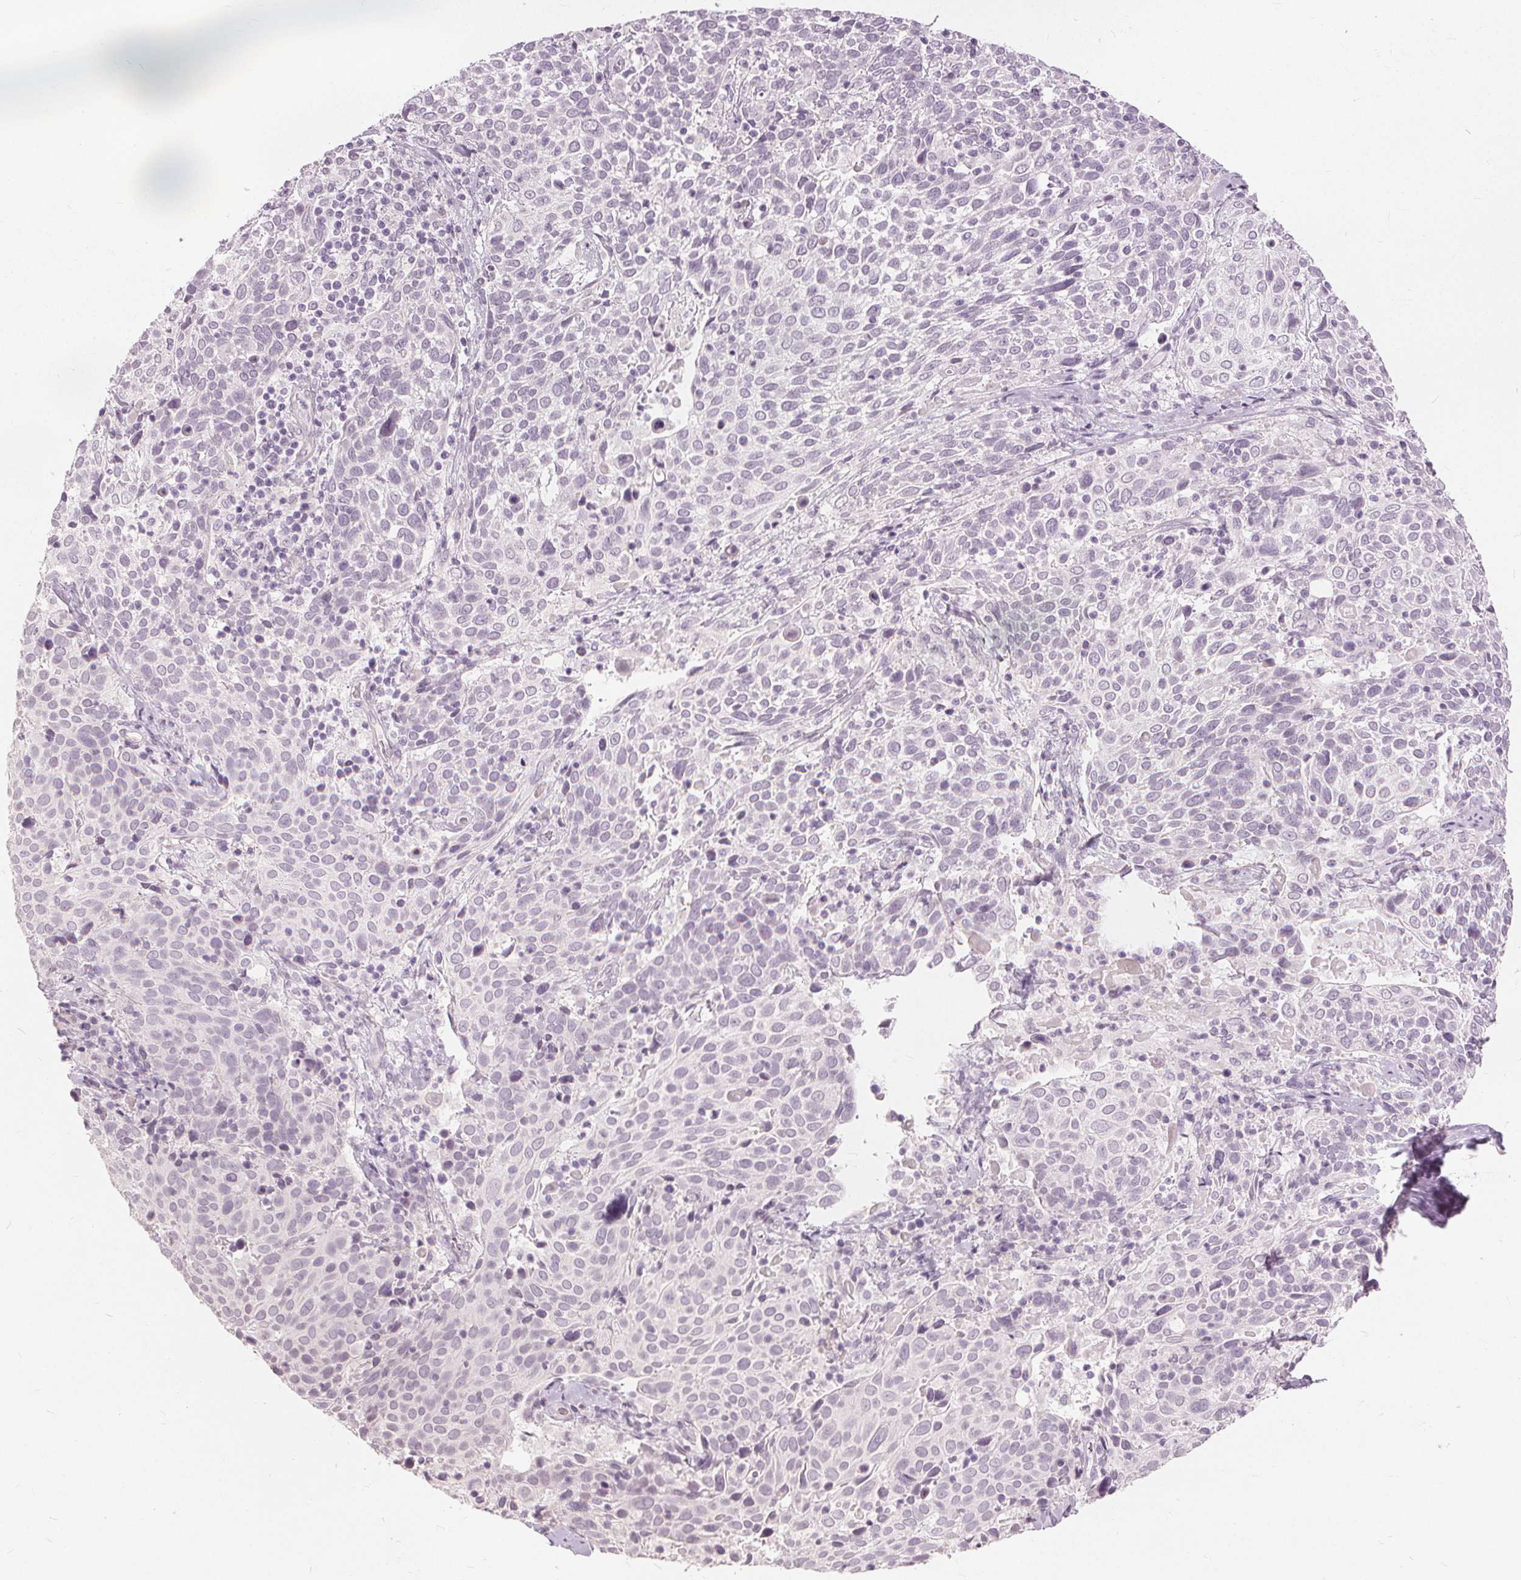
{"staining": {"intensity": "negative", "quantity": "none", "location": "none"}, "tissue": "cervical cancer", "cell_type": "Tumor cells", "image_type": "cancer", "snomed": [{"axis": "morphology", "description": "Squamous cell carcinoma, NOS"}, {"axis": "topography", "description": "Cervix"}], "caption": "The IHC photomicrograph has no significant expression in tumor cells of cervical squamous cell carcinoma tissue. (Stains: DAB (3,3'-diaminobenzidine) immunohistochemistry (IHC) with hematoxylin counter stain, Microscopy: brightfield microscopy at high magnification).", "gene": "SFTPD", "patient": {"sex": "female", "age": 61}}